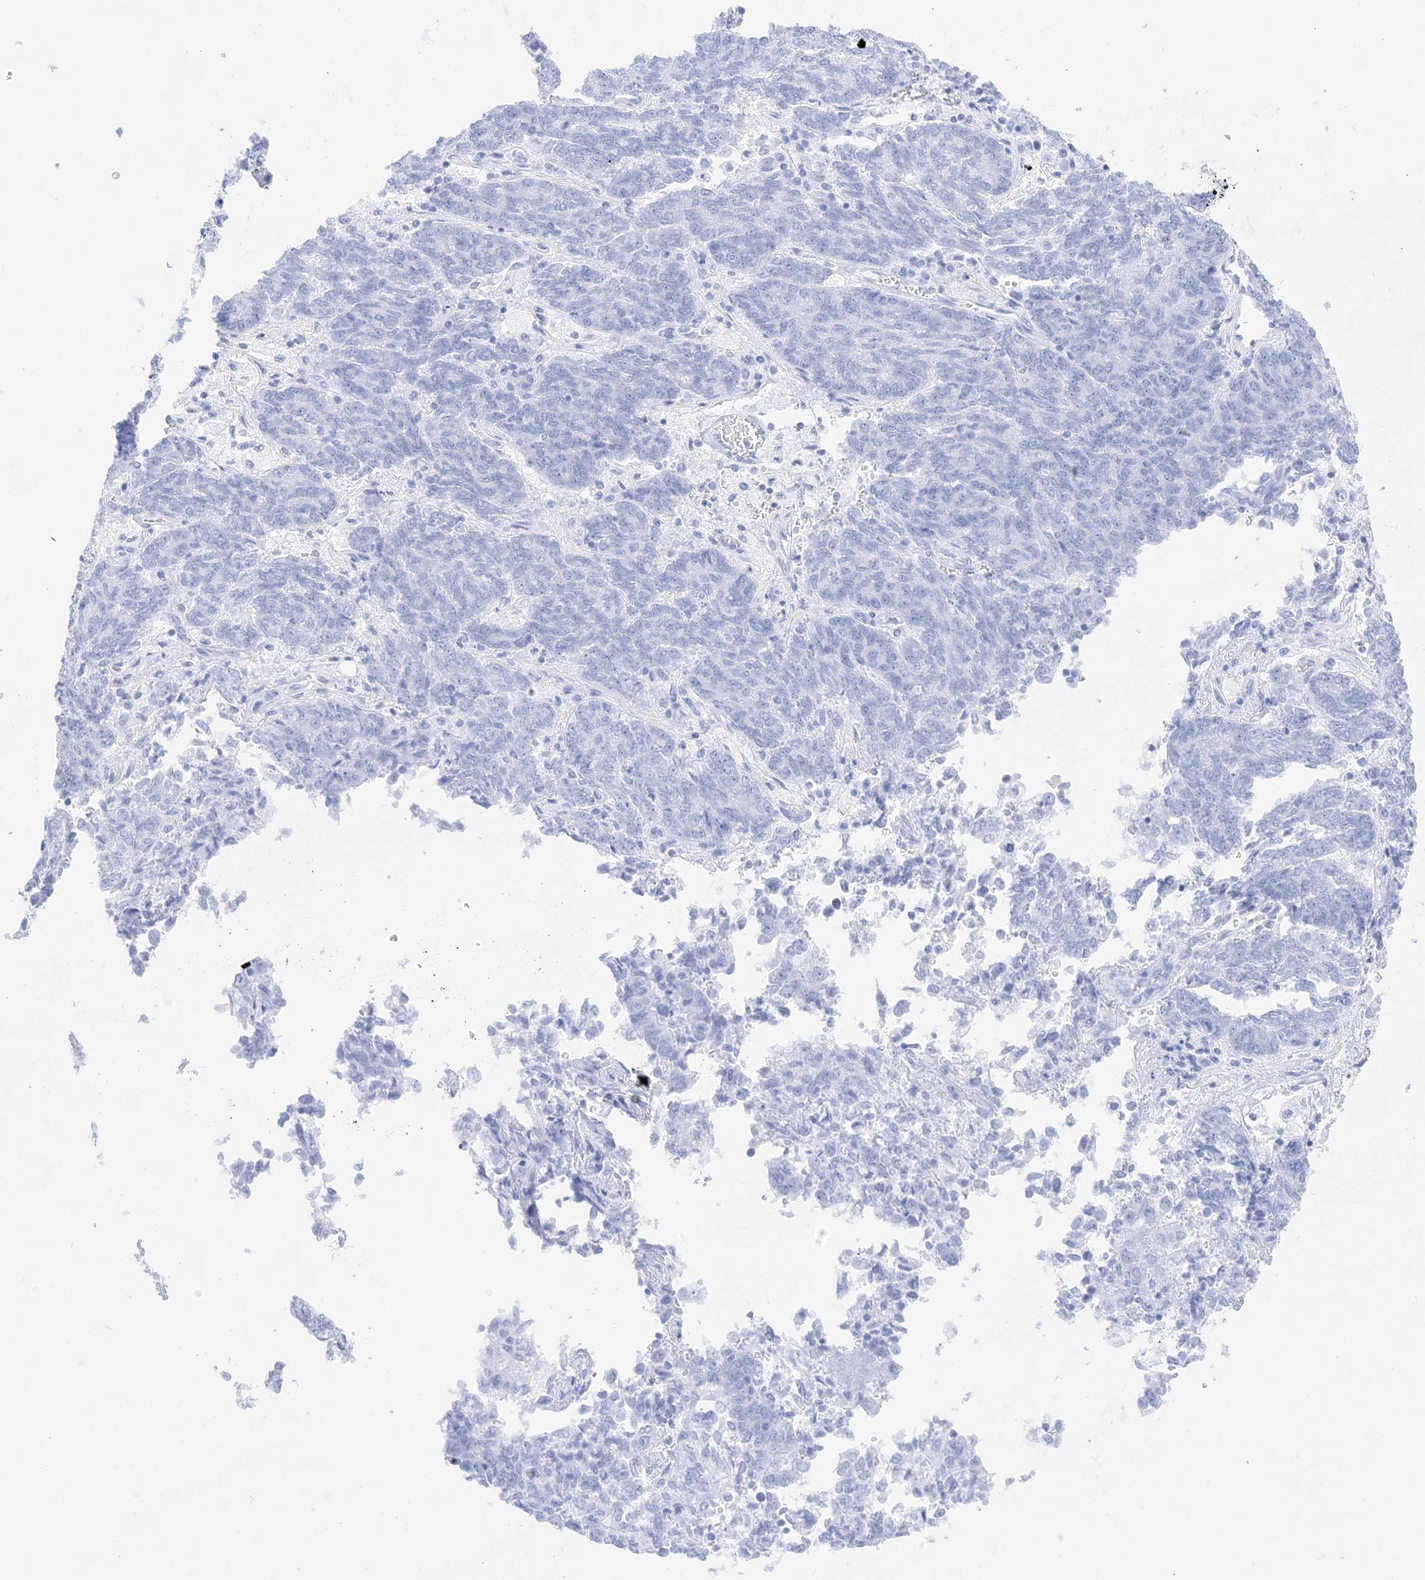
{"staining": {"intensity": "negative", "quantity": "none", "location": "none"}, "tissue": "endometrial cancer", "cell_type": "Tumor cells", "image_type": "cancer", "snomed": [{"axis": "morphology", "description": "Adenocarcinoma, NOS"}, {"axis": "topography", "description": "Endometrium"}], "caption": "This is an immunohistochemistry micrograph of adenocarcinoma (endometrial). There is no staining in tumor cells.", "gene": "MUC17", "patient": {"sex": "female", "age": 80}}